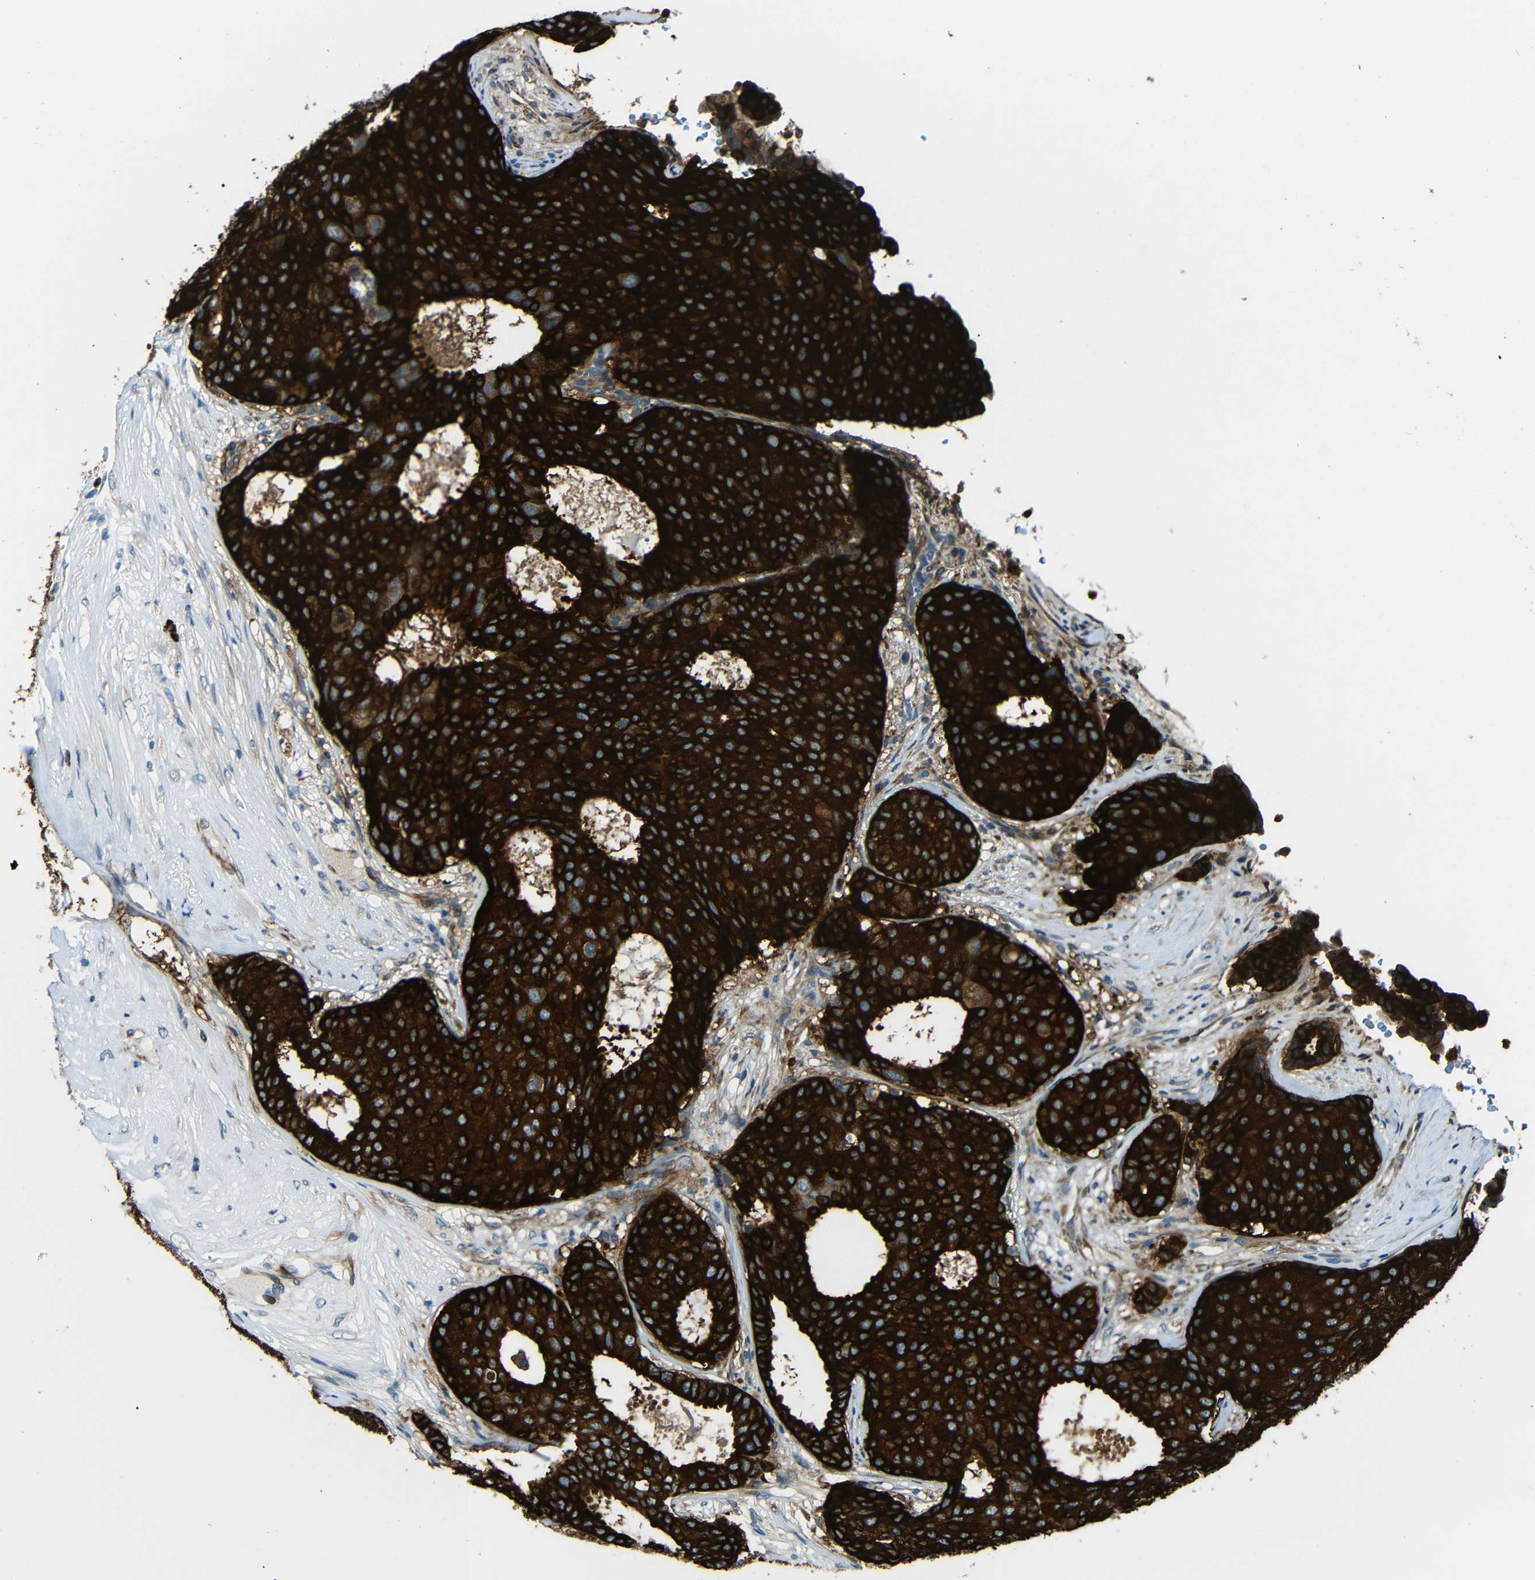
{"staining": {"intensity": "strong", "quantity": ">75%", "location": "cytoplasmic/membranous"}, "tissue": "breast cancer", "cell_type": "Tumor cells", "image_type": "cancer", "snomed": [{"axis": "morphology", "description": "Duct carcinoma"}, {"axis": "topography", "description": "Breast"}], "caption": "Tumor cells reveal strong cytoplasmic/membranous expression in about >75% of cells in breast cancer (infiltrating ductal carcinoma).", "gene": "DCLK1", "patient": {"sex": "female", "age": 75}}